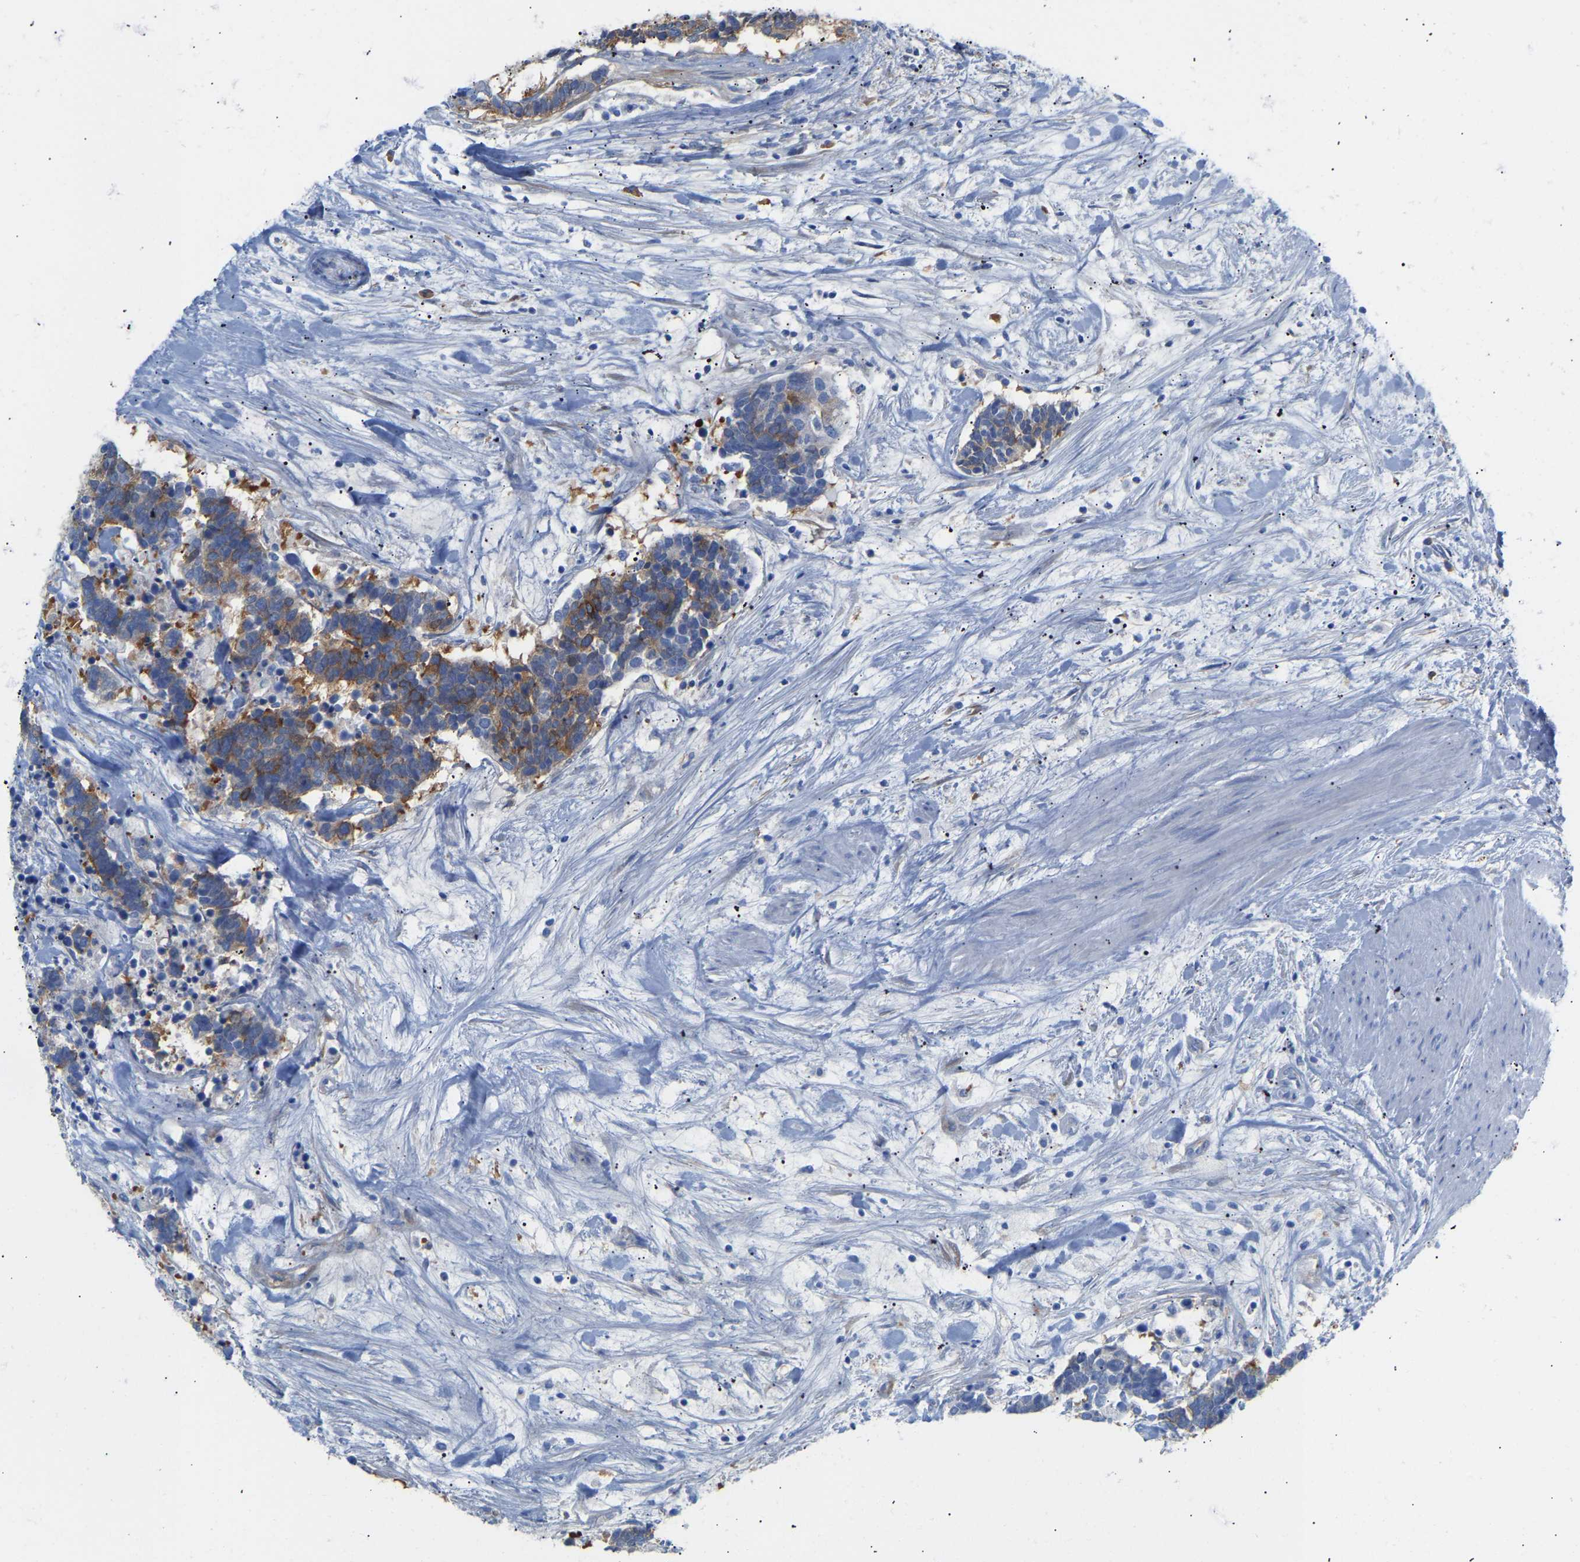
{"staining": {"intensity": "moderate", "quantity": ">75%", "location": "cytoplasmic/membranous"}, "tissue": "carcinoid", "cell_type": "Tumor cells", "image_type": "cancer", "snomed": [{"axis": "morphology", "description": "Carcinoma, NOS"}, {"axis": "morphology", "description": "Carcinoid, malignant, NOS"}, {"axis": "topography", "description": "Urinary bladder"}], "caption": "Immunohistochemical staining of human carcinoid shows moderate cytoplasmic/membranous protein expression in about >75% of tumor cells. (brown staining indicates protein expression, while blue staining denotes nuclei).", "gene": "AMPH", "patient": {"sex": "male", "age": 57}}